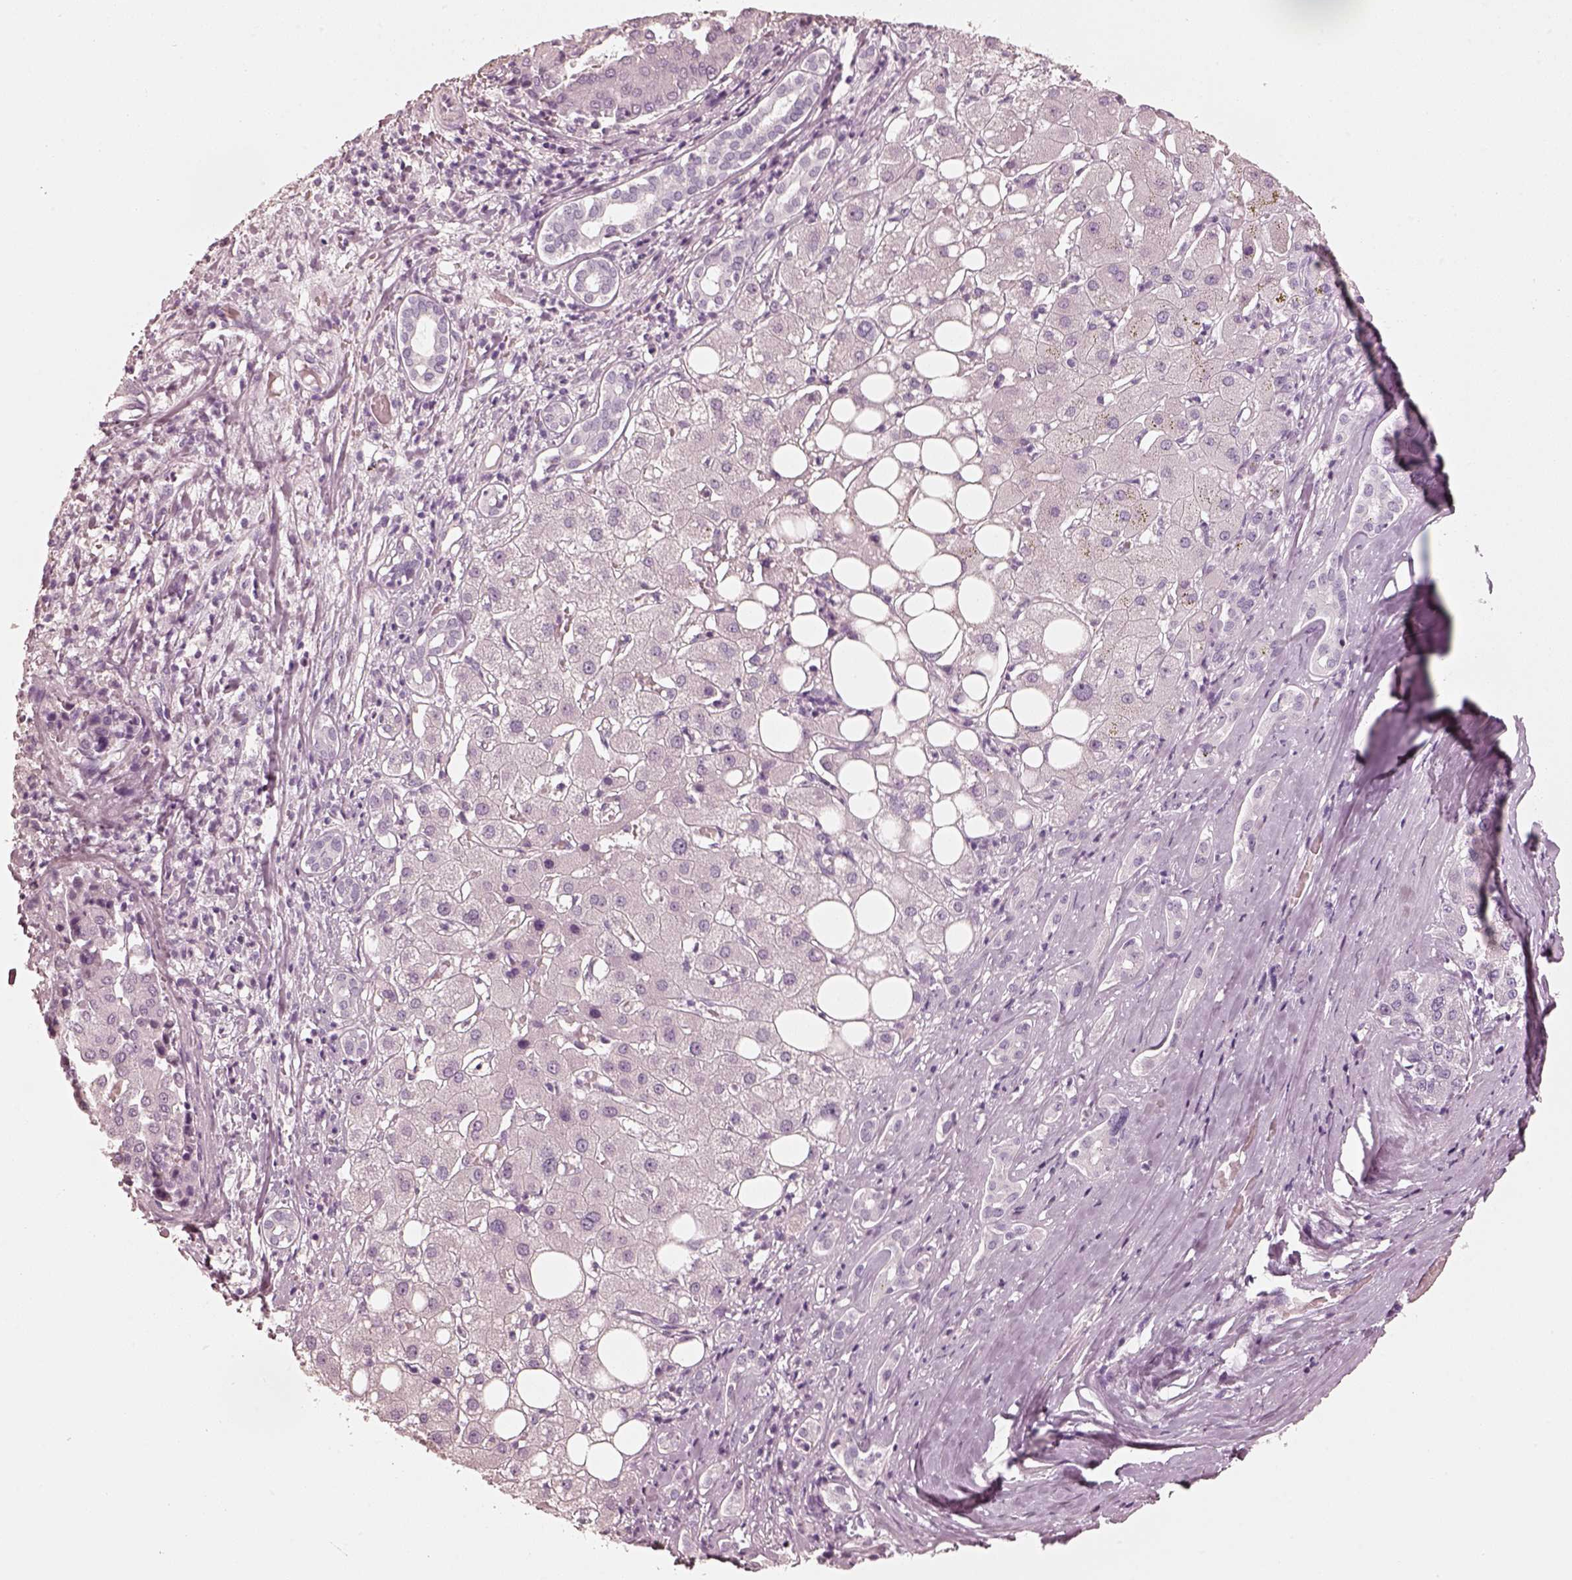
{"staining": {"intensity": "negative", "quantity": "none", "location": "none"}, "tissue": "liver cancer", "cell_type": "Tumor cells", "image_type": "cancer", "snomed": [{"axis": "morphology", "description": "Carcinoma, Hepatocellular, NOS"}, {"axis": "topography", "description": "Liver"}], "caption": "Immunohistochemical staining of human hepatocellular carcinoma (liver) demonstrates no significant expression in tumor cells.", "gene": "R3HDML", "patient": {"sex": "male", "age": 65}}